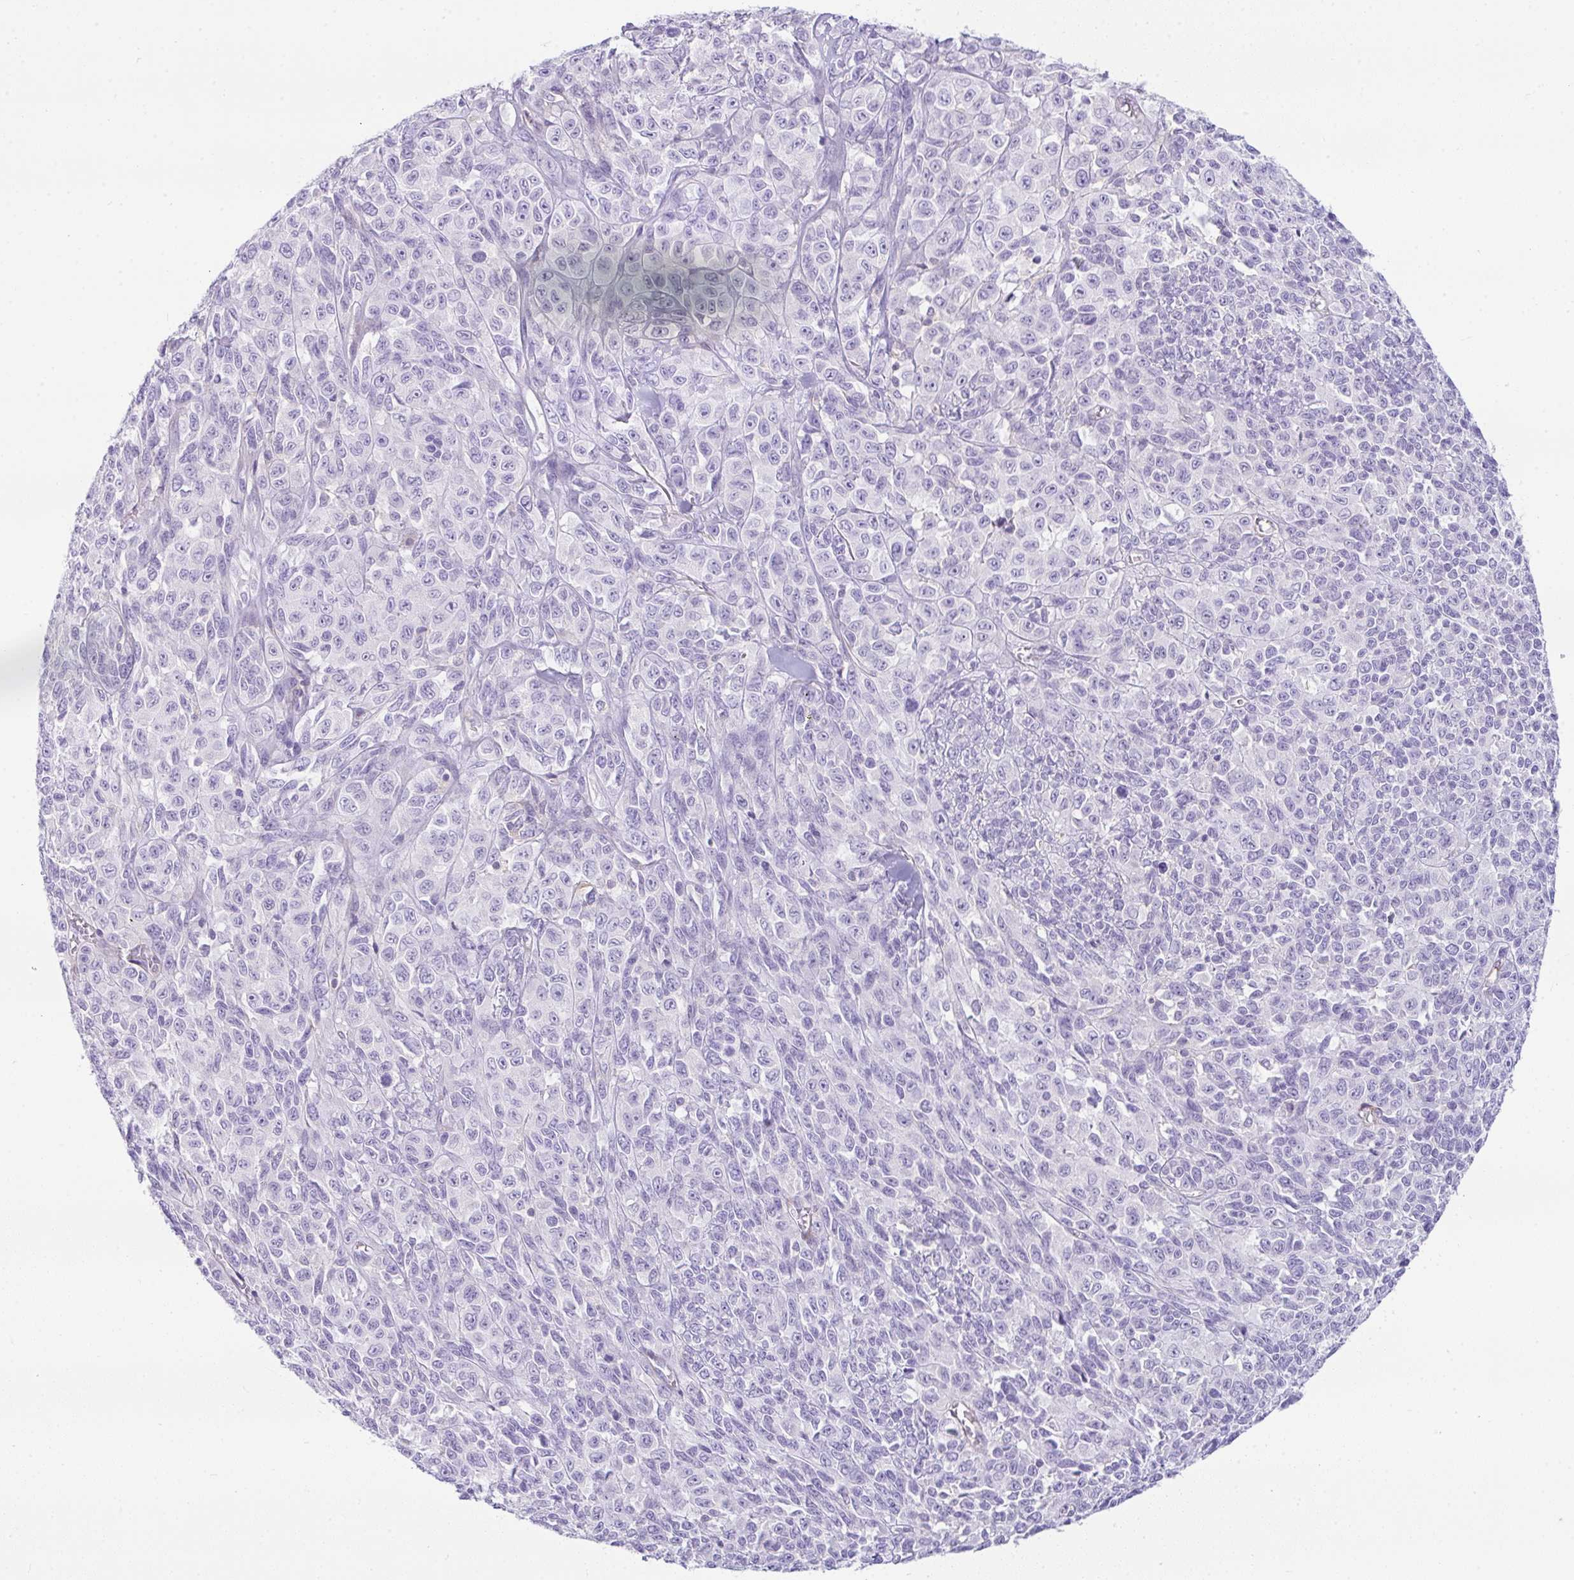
{"staining": {"intensity": "negative", "quantity": "none", "location": "none"}, "tissue": "melanoma", "cell_type": "Tumor cells", "image_type": "cancer", "snomed": [{"axis": "morphology", "description": "Malignant melanoma, NOS"}, {"axis": "topography", "description": "Skin"}], "caption": "High magnification brightfield microscopy of malignant melanoma stained with DAB (brown) and counterstained with hematoxylin (blue): tumor cells show no significant expression.", "gene": "CDRT15", "patient": {"sex": "female", "age": 66}}